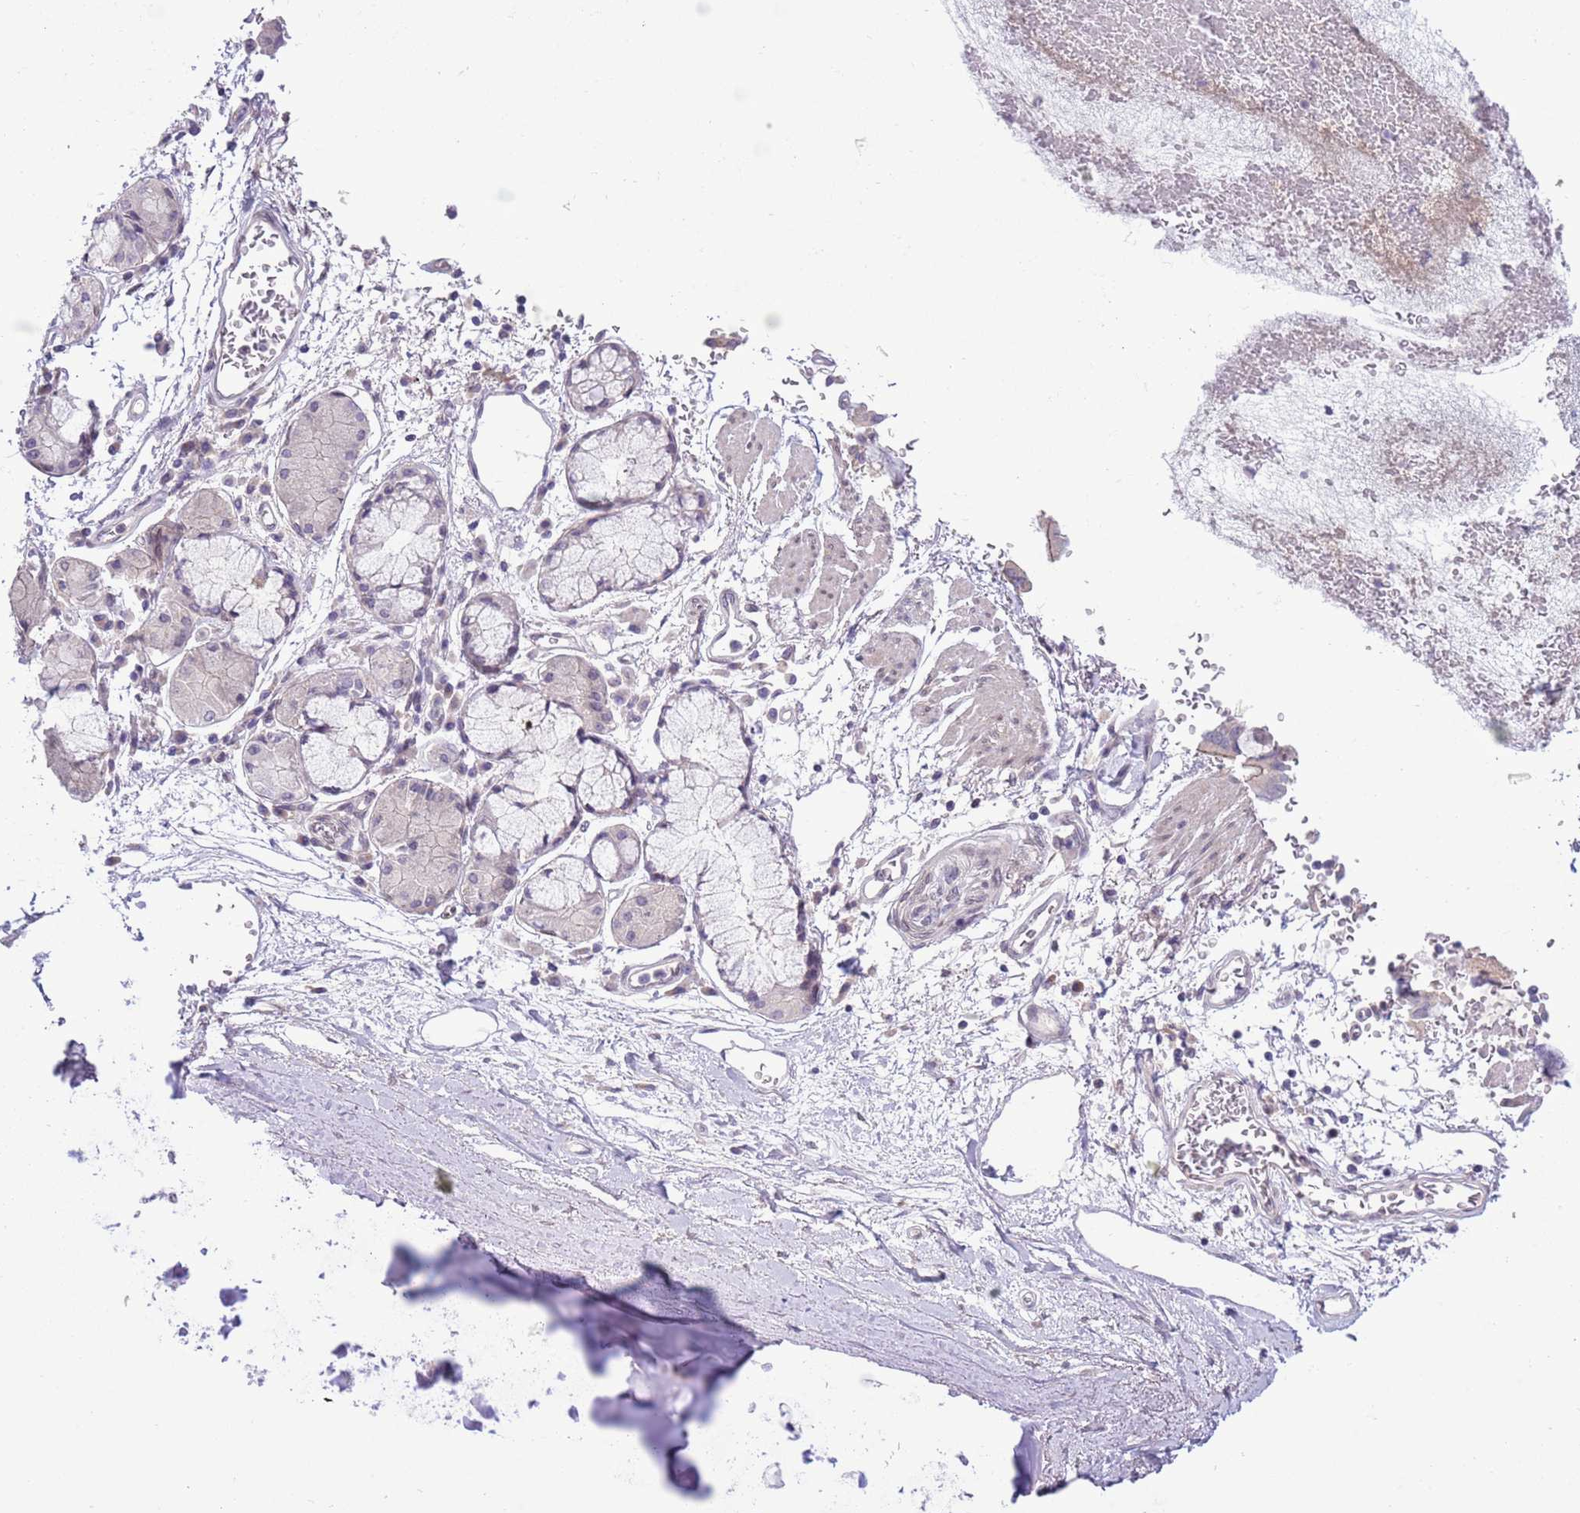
{"staining": {"intensity": "negative", "quantity": "none", "location": "none"}, "tissue": "adipose tissue", "cell_type": "Adipocytes", "image_type": "normal", "snomed": [{"axis": "morphology", "description": "Normal tissue, NOS"}, {"axis": "topography", "description": "Cartilage tissue"}], "caption": "Adipose tissue stained for a protein using IHC demonstrates no staining adipocytes.", "gene": "CCND2", "patient": {"sex": "male", "age": 73}}